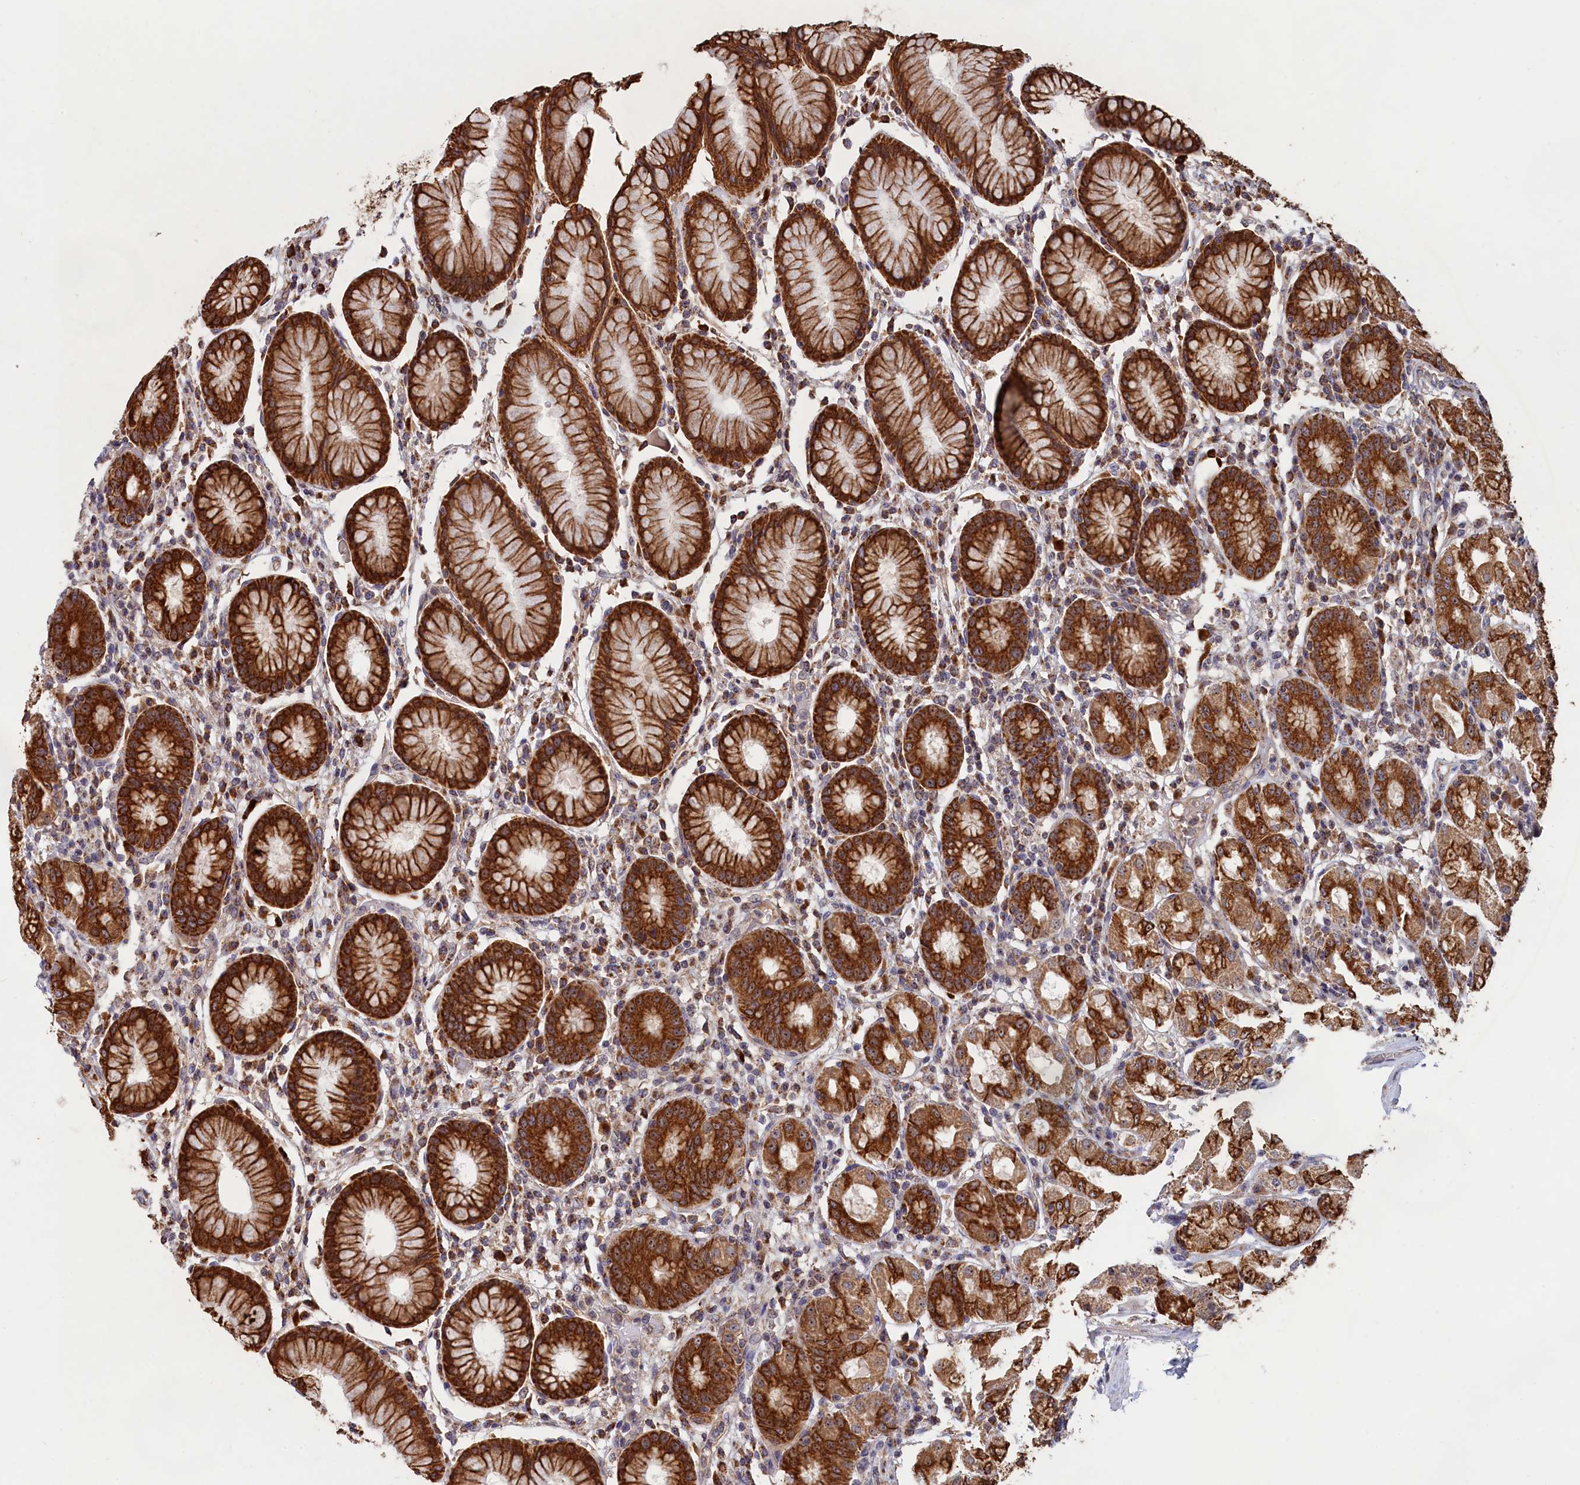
{"staining": {"intensity": "strong", "quantity": ">75%", "location": "cytoplasmic/membranous"}, "tissue": "stomach", "cell_type": "Glandular cells", "image_type": "normal", "snomed": [{"axis": "morphology", "description": "Normal tissue, NOS"}, {"axis": "topography", "description": "Stomach"}, {"axis": "topography", "description": "Stomach, lower"}], "caption": "Unremarkable stomach demonstrates strong cytoplasmic/membranous staining in approximately >75% of glandular cells.", "gene": "ENSG00000269825", "patient": {"sex": "female", "age": 56}}